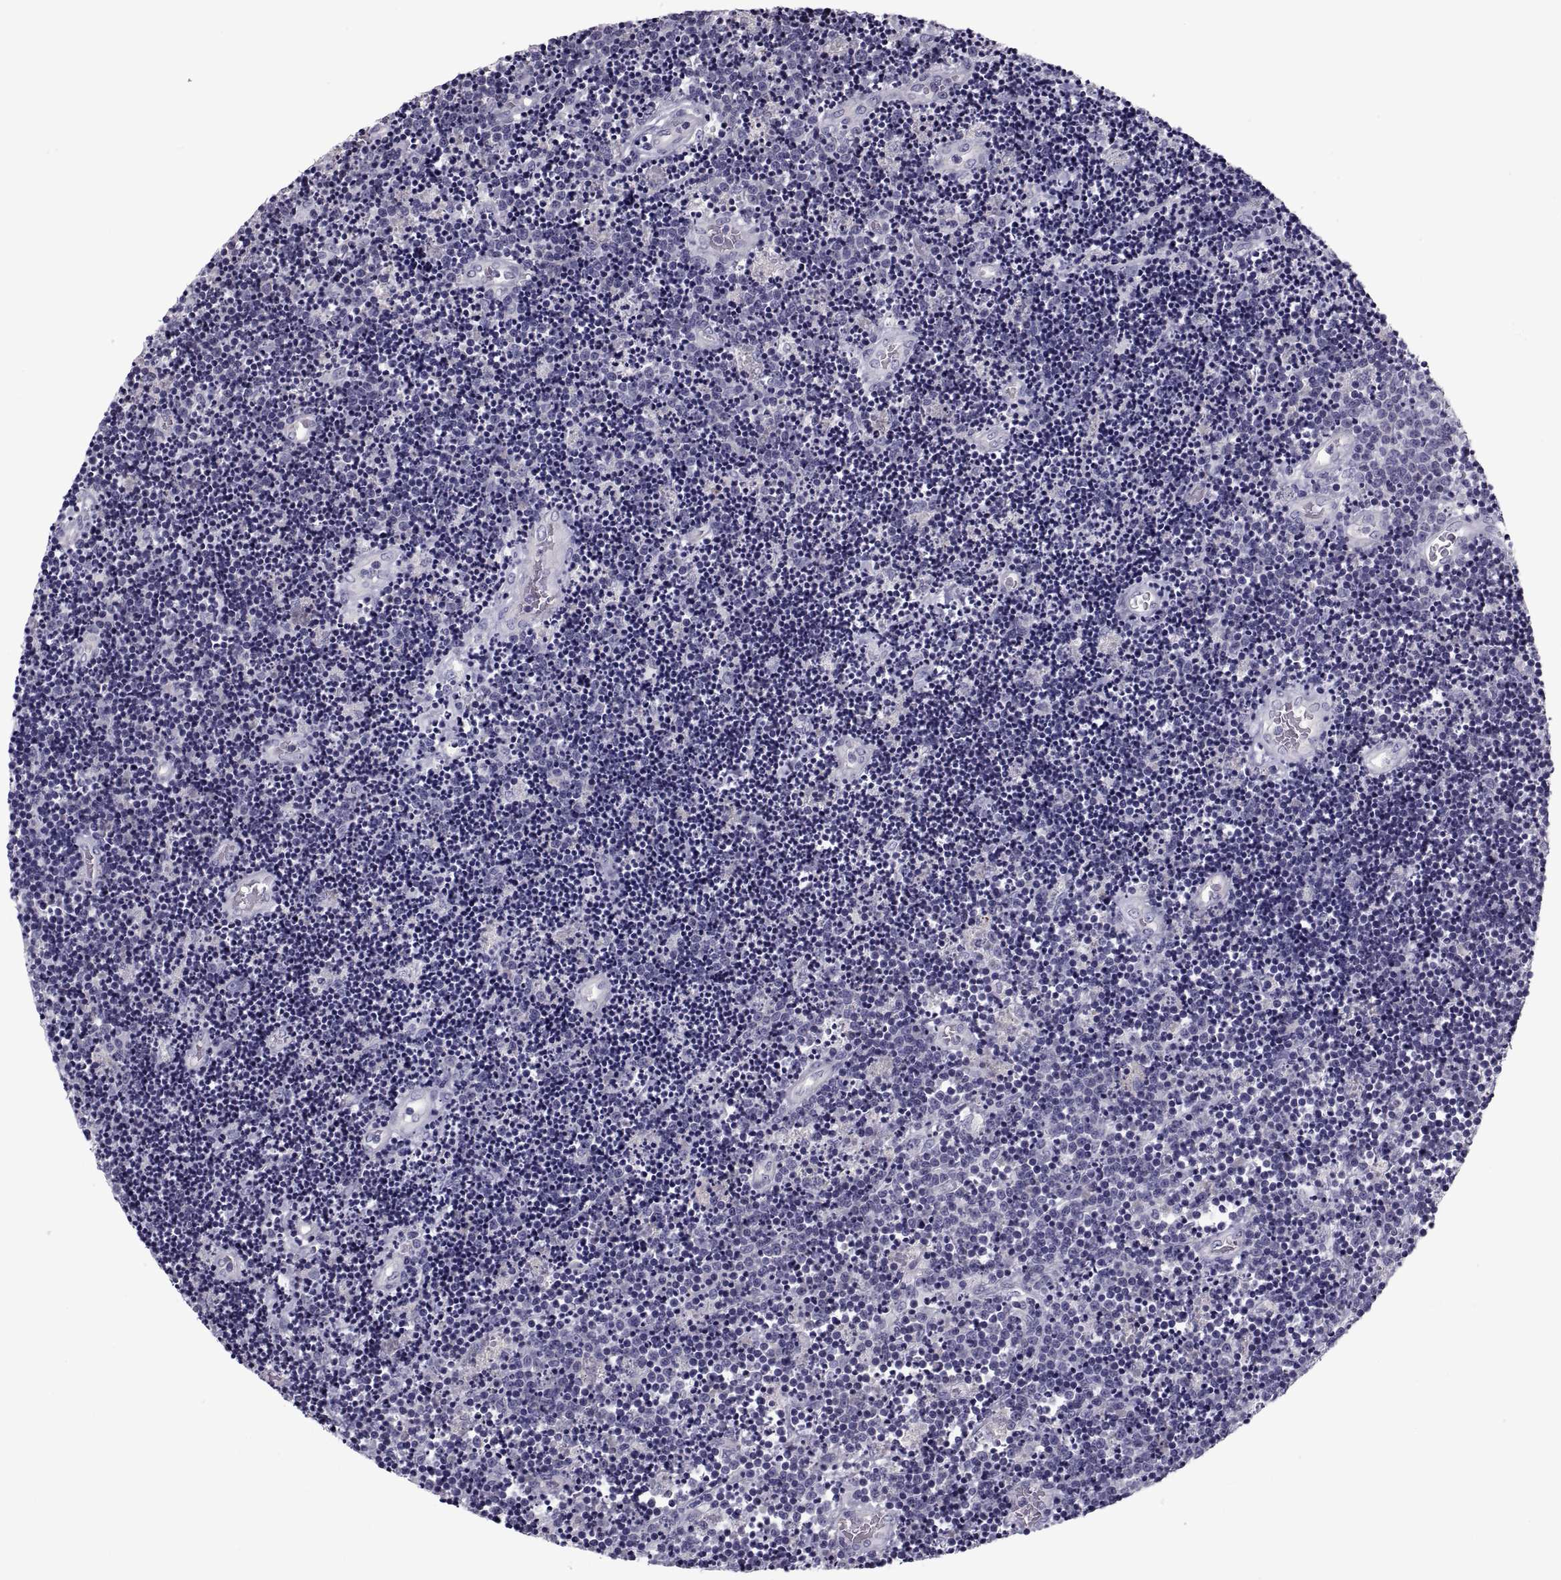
{"staining": {"intensity": "negative", "quantity": "none", "location": "none"}, "tissue": "lymphoma", "cell_type": "Tumor cells", "image_type": "cancer", "snomed": [{"axis": "morphology", "description": "Malignant lymphoma, non-Hodgkin's type, Low grade"}, {"axis": "topography", "description": "Brain"}], "caption": "IHC micrograph of neoplastic tissue: human malignant lymphoma, non-Hodgkin's type (low-grade) stained with DAB (3,3'-diaminobenzidine) demonstrates no significant protein expression in tumor cells. Brightfield microscopy of immunohistochemistry (IHC) stained with DAB (3,3'-diaminobenzidine) (brown) and hematoxylin (blue), captured at high magnification.", "gene": "PDZRN4", "patient": {"sex": "female", "age": 66}}